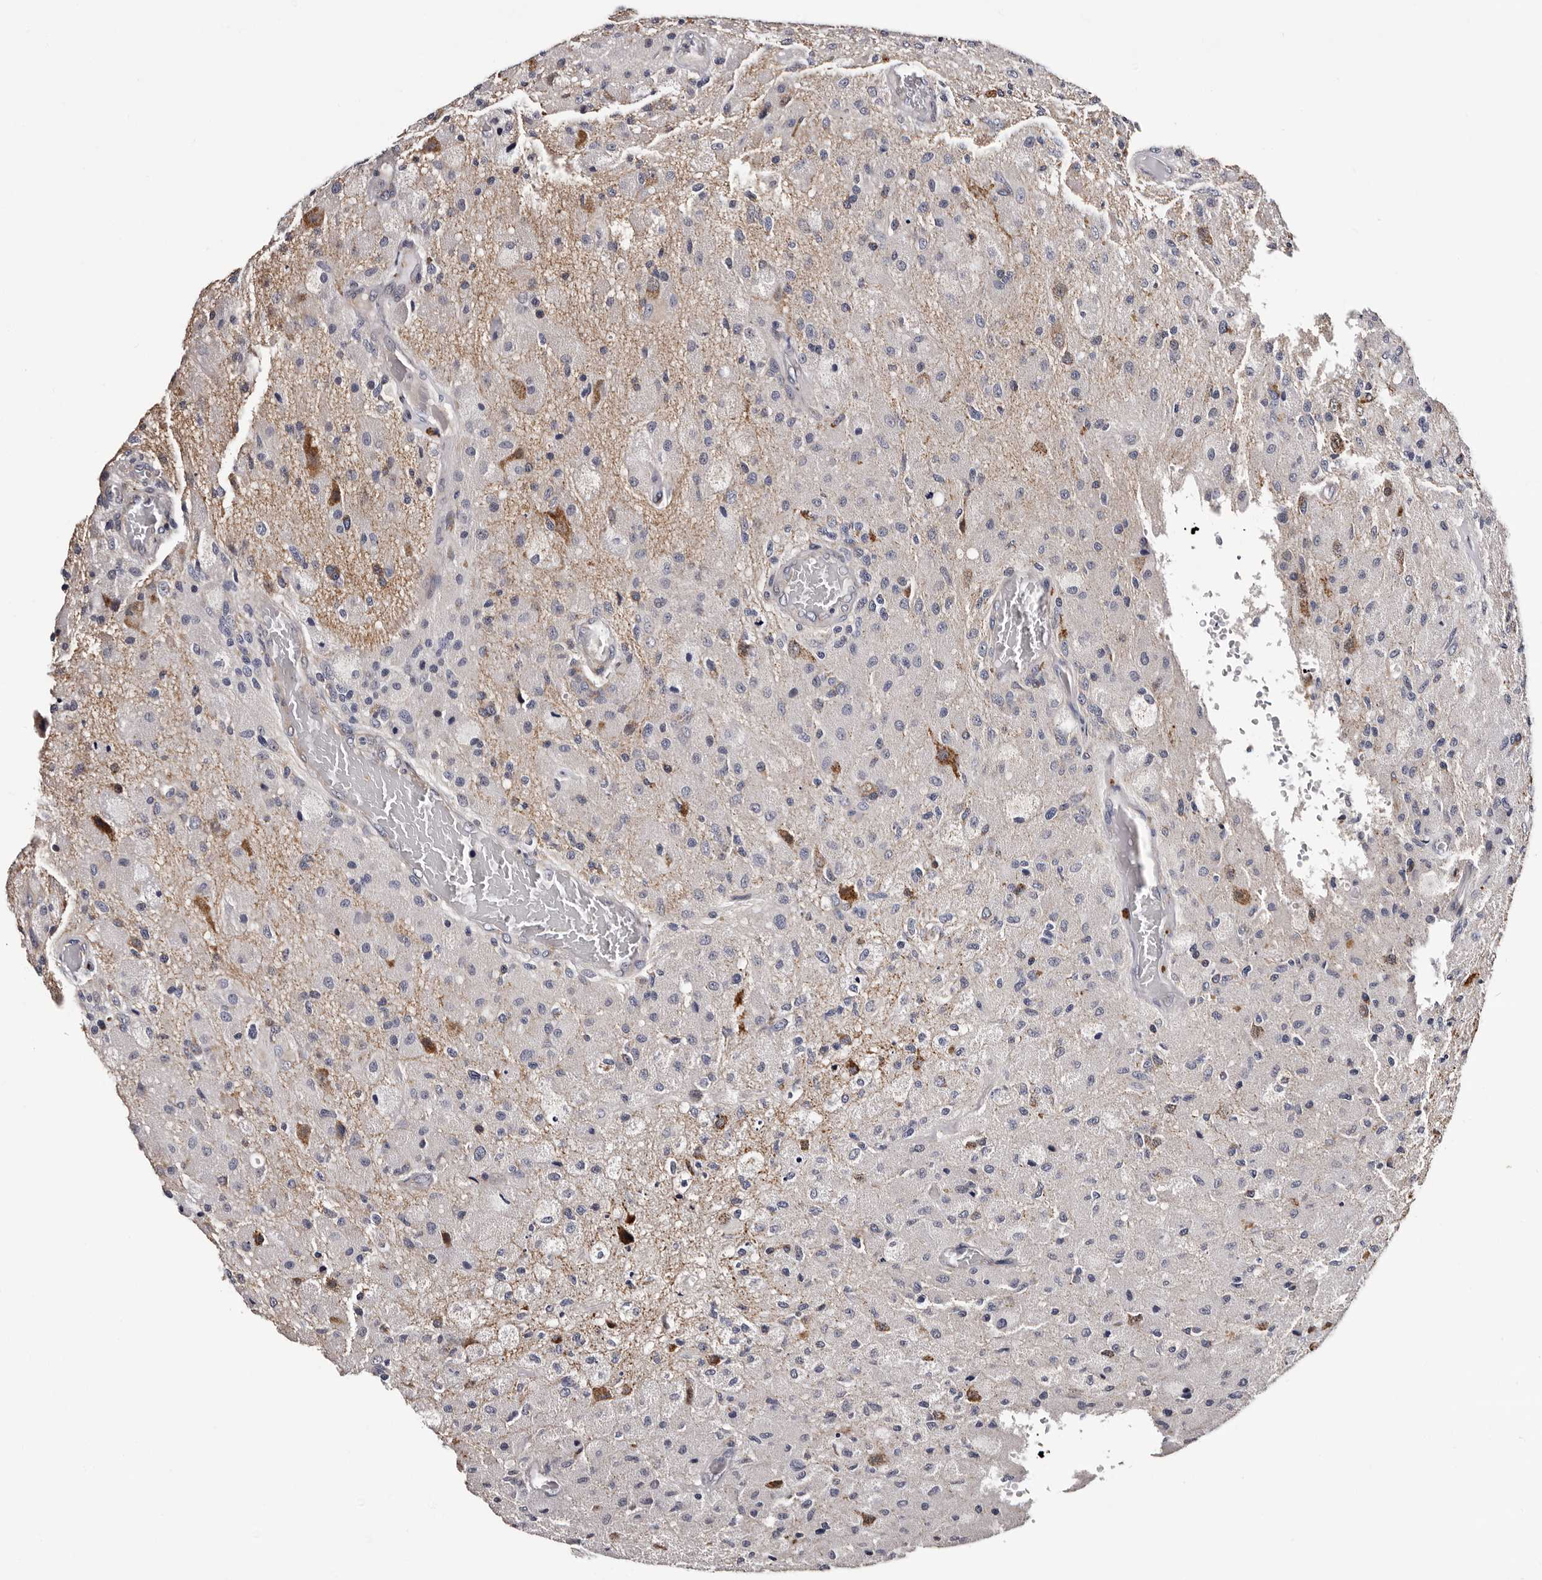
{"staining": {"intensity": "negative", "quantity": "none", "location": "none"}, "tissue": "glioma", "cell_type": "Tumor cells", "image_type": "cancer", "snomed": [{"axis": "morphology", "description": "Normal tissue, NOS"}, {"axis": "morphology", "description": "Glioma, malignant, High grade"}, {"axis": "topography", "description": "Cerebral cortex"}], "caption": "Protein analysis of glioma shows no significant staining in tumor cells. The staining was performed using DAB to visualize the protein expression in brown, while the nuclei were stained in blue with hematoxylin (Magnification: 20x).", "gene": "TAF4B", "patient": {"sex": "male", "age": 77}}